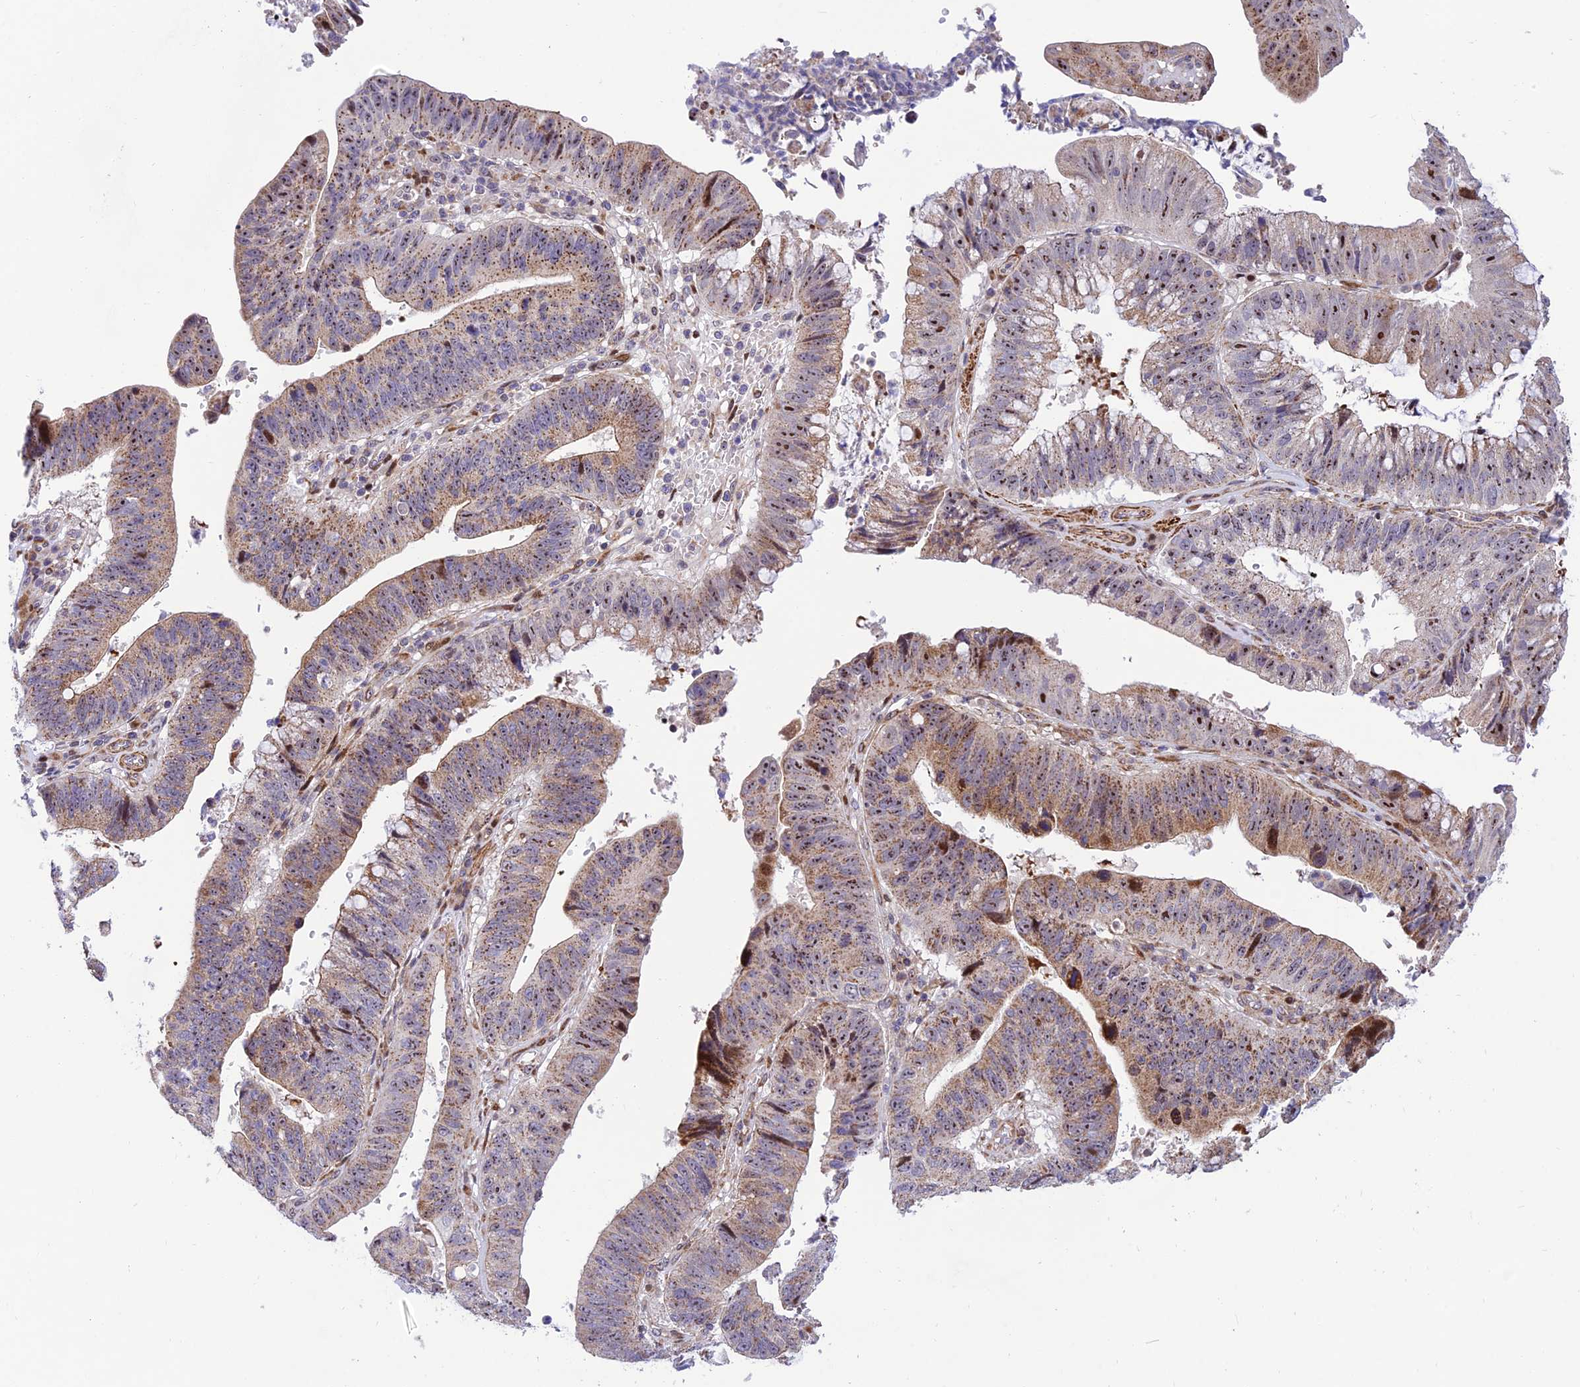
{"staining": {"intensity": "moderate", "quantity": ">75%", "location": "cytoplasmic/membranous,nuclear"}, "tissue": "stomach cancer", "cell_type": "Tumor cells", "image_type": "cancer", "snomed": [{"axis": "morphology", "description": "Adenocarcinoma, NOS"}, {"axis": "topography", "description": "Stomach"}], "caption": "The photomicrograph exhibits immunohistochemical staining of stomach cancer (adenocarcinoma). There is moderate cytoplasmic/membranous and nuclear positivity is identified in about >75% of tumor cells.", "gene": "KBTBD7", "patient": {"sex": "male", "age": 59}}